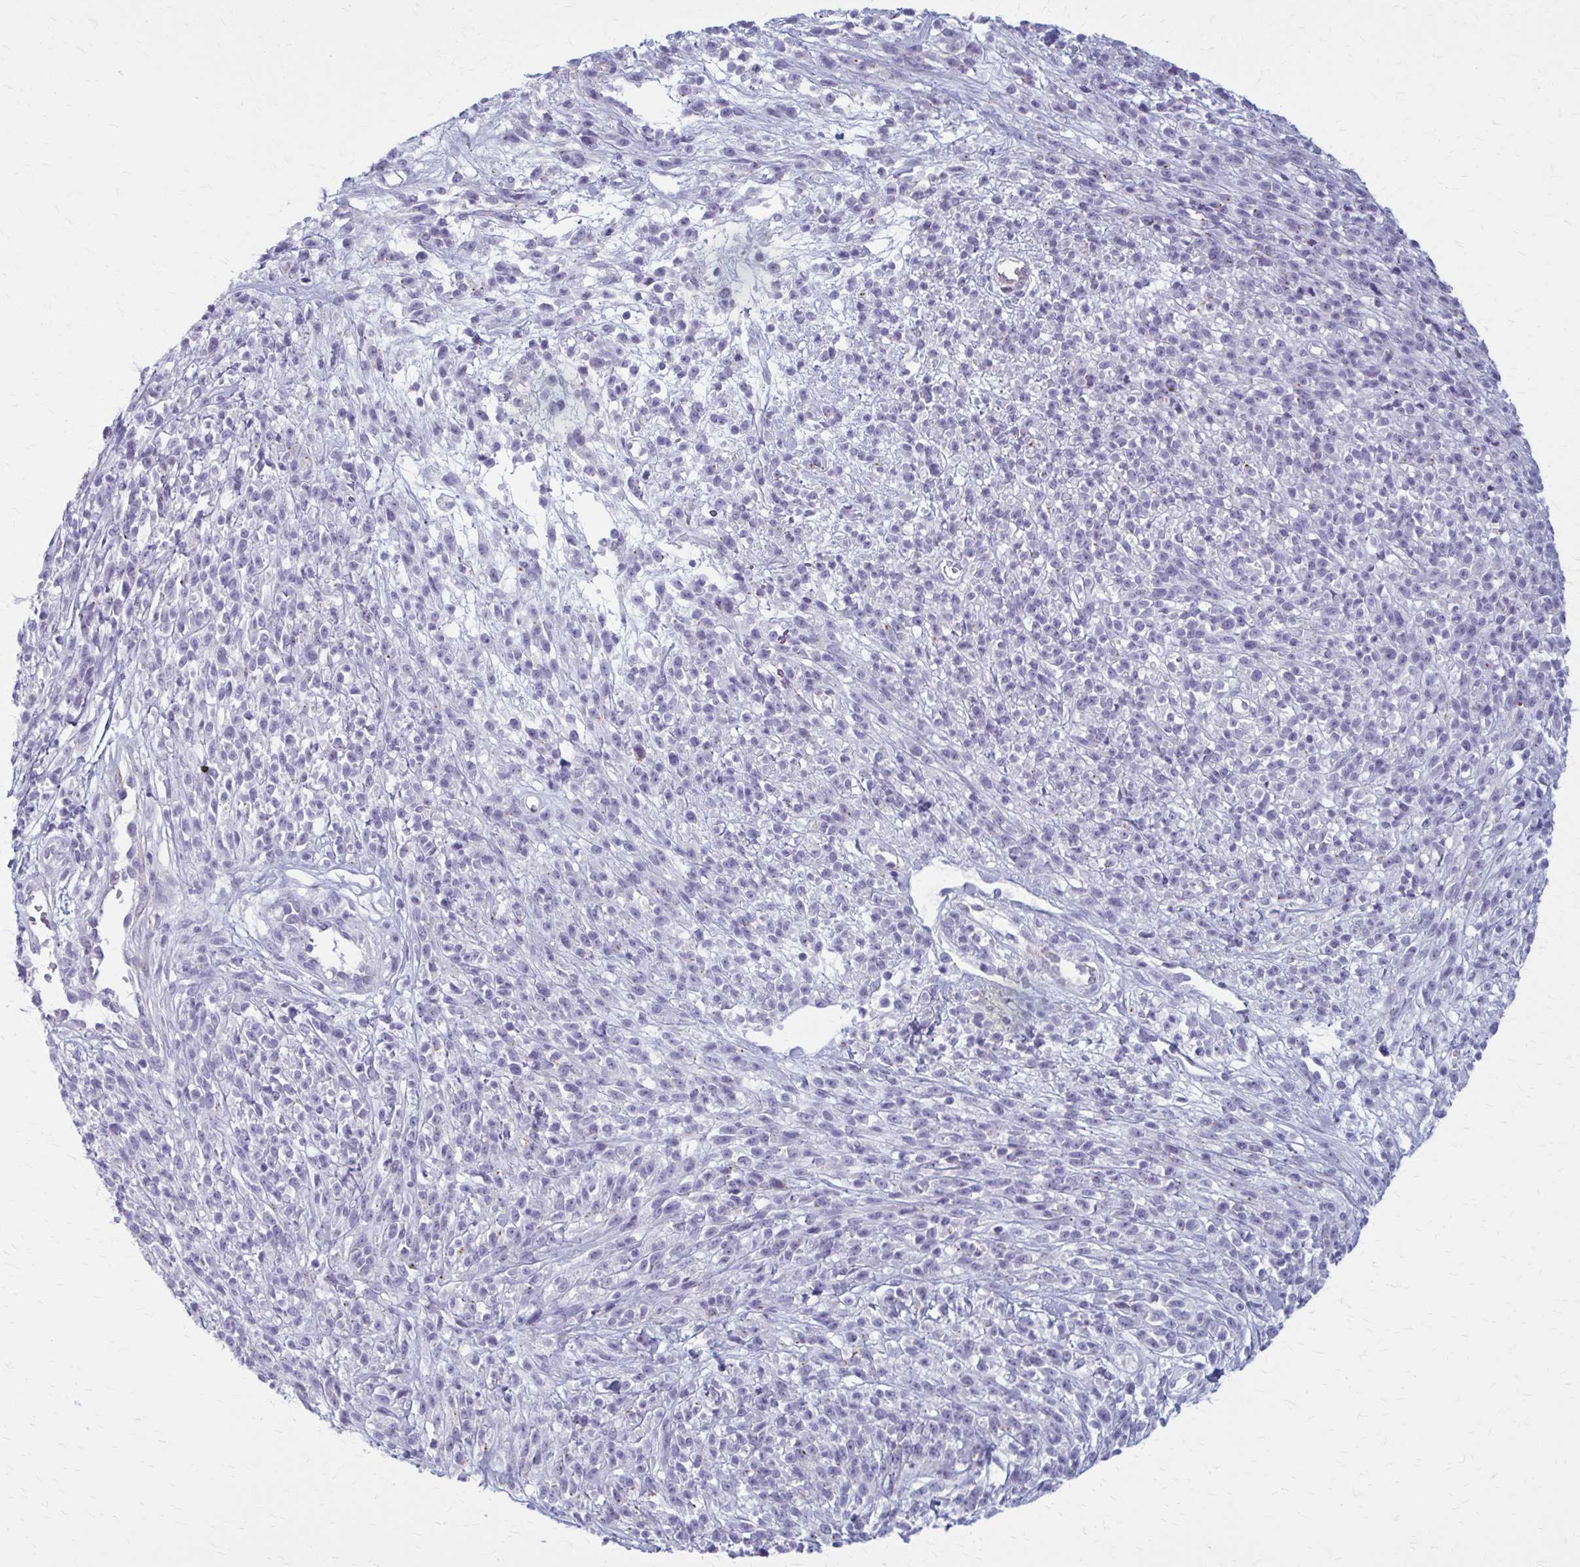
{"staining": {"intensity": "negative", "quantity": "none", "location": "none"}, "tissue": "melanoma", "cell_type": "Tumor cells", "image_type": "cancer", "snomed": [{"axis": "morphology", "description": "Malignant melanoma, NOS"}, {"axis": "topography", "description": "Skin"}, {"axis": "topography", "description": "Skin of trunk"}], "caption": "This is an immunohistochemistry photomicrograph of melanoma. There is no expression in tumor cells.", "gene": "CASQ2", "patient": {"sex": "male", "age": 74}}